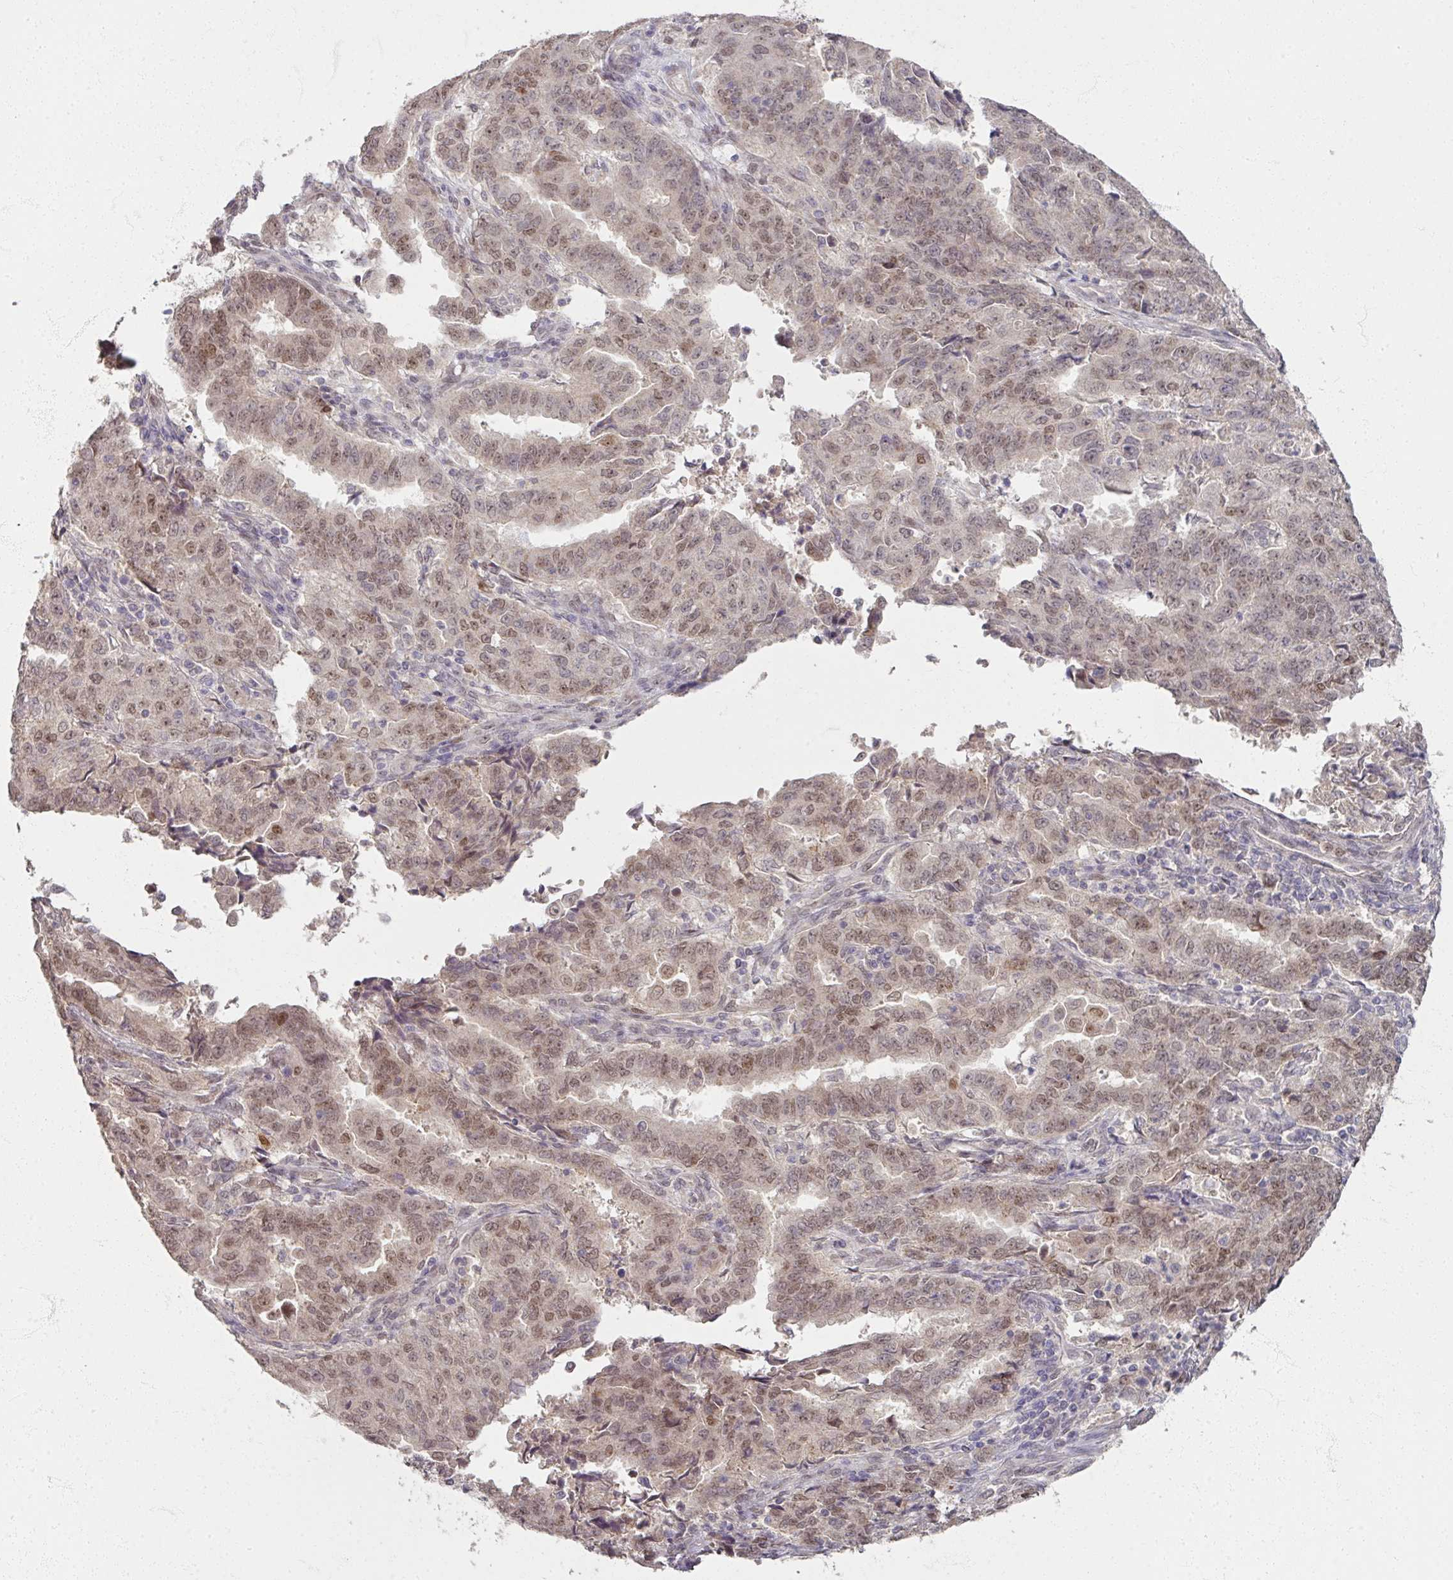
{"staining": {"intensity": "weak", "quantity": "<25%", "location": "nuclear"}, "tissue": "endometrial cancer", "cell_type": "Tumor cells", "image_type": "cancer", "snomed": [{"axis": "morphology", "description": "Adenocarcinoma, NOS"}, {"axis": "topography", "description": "Endometrium"}], "caption": "Endometrial cancer (adenocarcinoma) stained for a protein using immunohistochemistry exhibits no staining tumor cells.", "gene": "SOX11", "patient": {"sex": "female", "age": 50}}